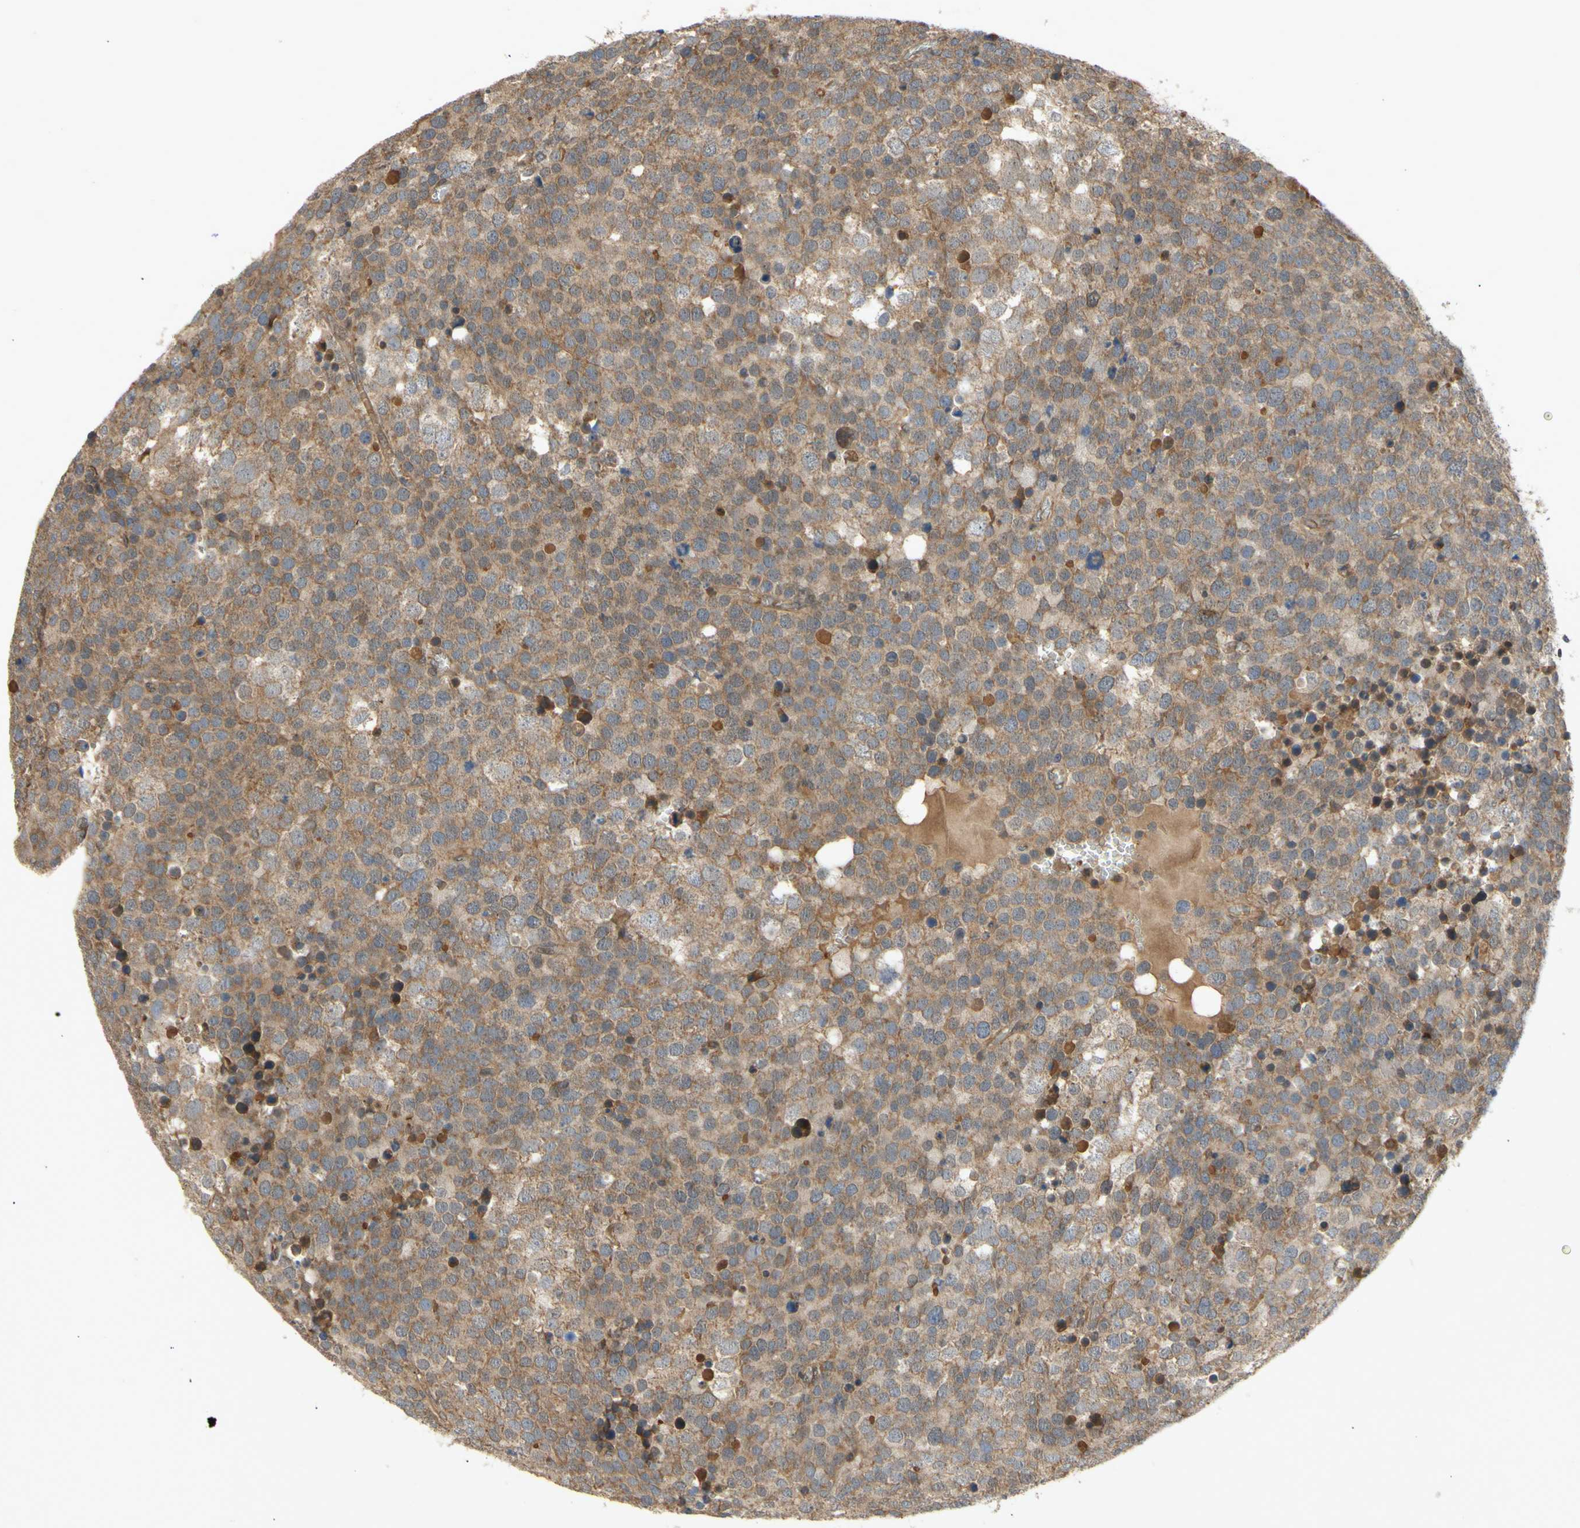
{"staining": {"intensity": "moderate", "quantity": ">75%", "location": "cytoplasmic/membranous"}, "tissue": "testis cancer", "cell_type": "Tumor cells", "image_type": "cancer", "snomed": [{"axis": "morphology", "description": "Seminoma, NOS"}, {"axis": "topography", "description": "Testis"}], "caption": "Protein expression by immunohistochemistry shows moderate cytoplasmic/membranous expression in about >75% of tumor cells in testis seminoma. The protein is stained brown, and the nuclei are stained in blue (DAB IHC with brightfield microscopy, high magnification).", "gene": "PKN1", "patient": {"sex": "male", "age": 71}}